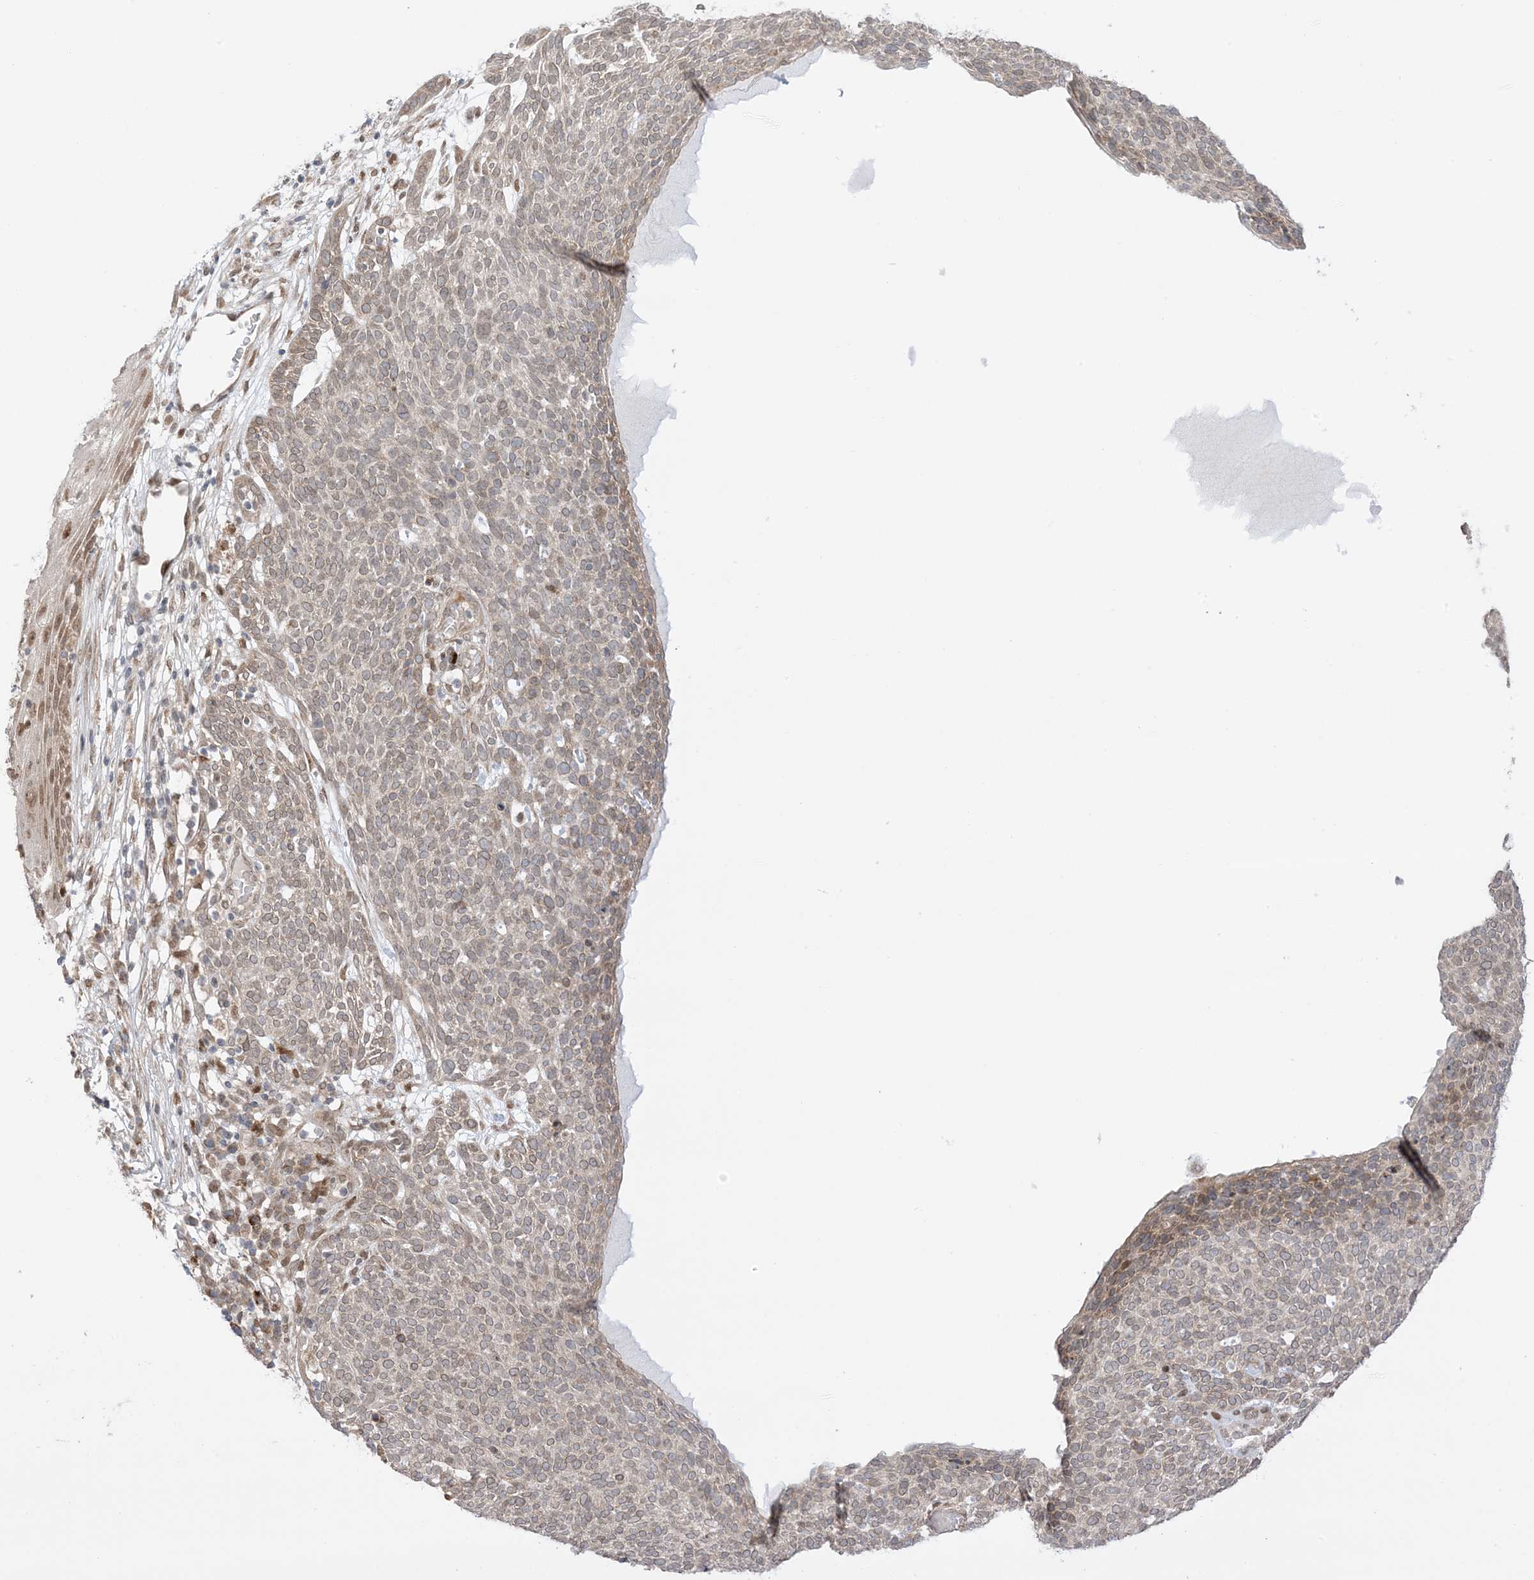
{"staining": {"intensity": "weak", "quantity": ">75%", "location": "cytoplasmic/membranous,nuclear"}, "tissue": "skin cancer", "cell_type": "Tumor cells", "image_type": "cancer", "snomed": [{"axis": "morphology", "description": "Squamous cell carcinoma, NOS"}, {"axis": "topography", "description": "Skin"}], "caption": "A micrograph of skin cancer (squamous cell carcinoma) stained for a protein reveals weak cytoplasmic/membranous and nuclear brown staining in tumor cells.", "gene": "UBE2E2", "patient": {"sex": "female", "age": 90}}